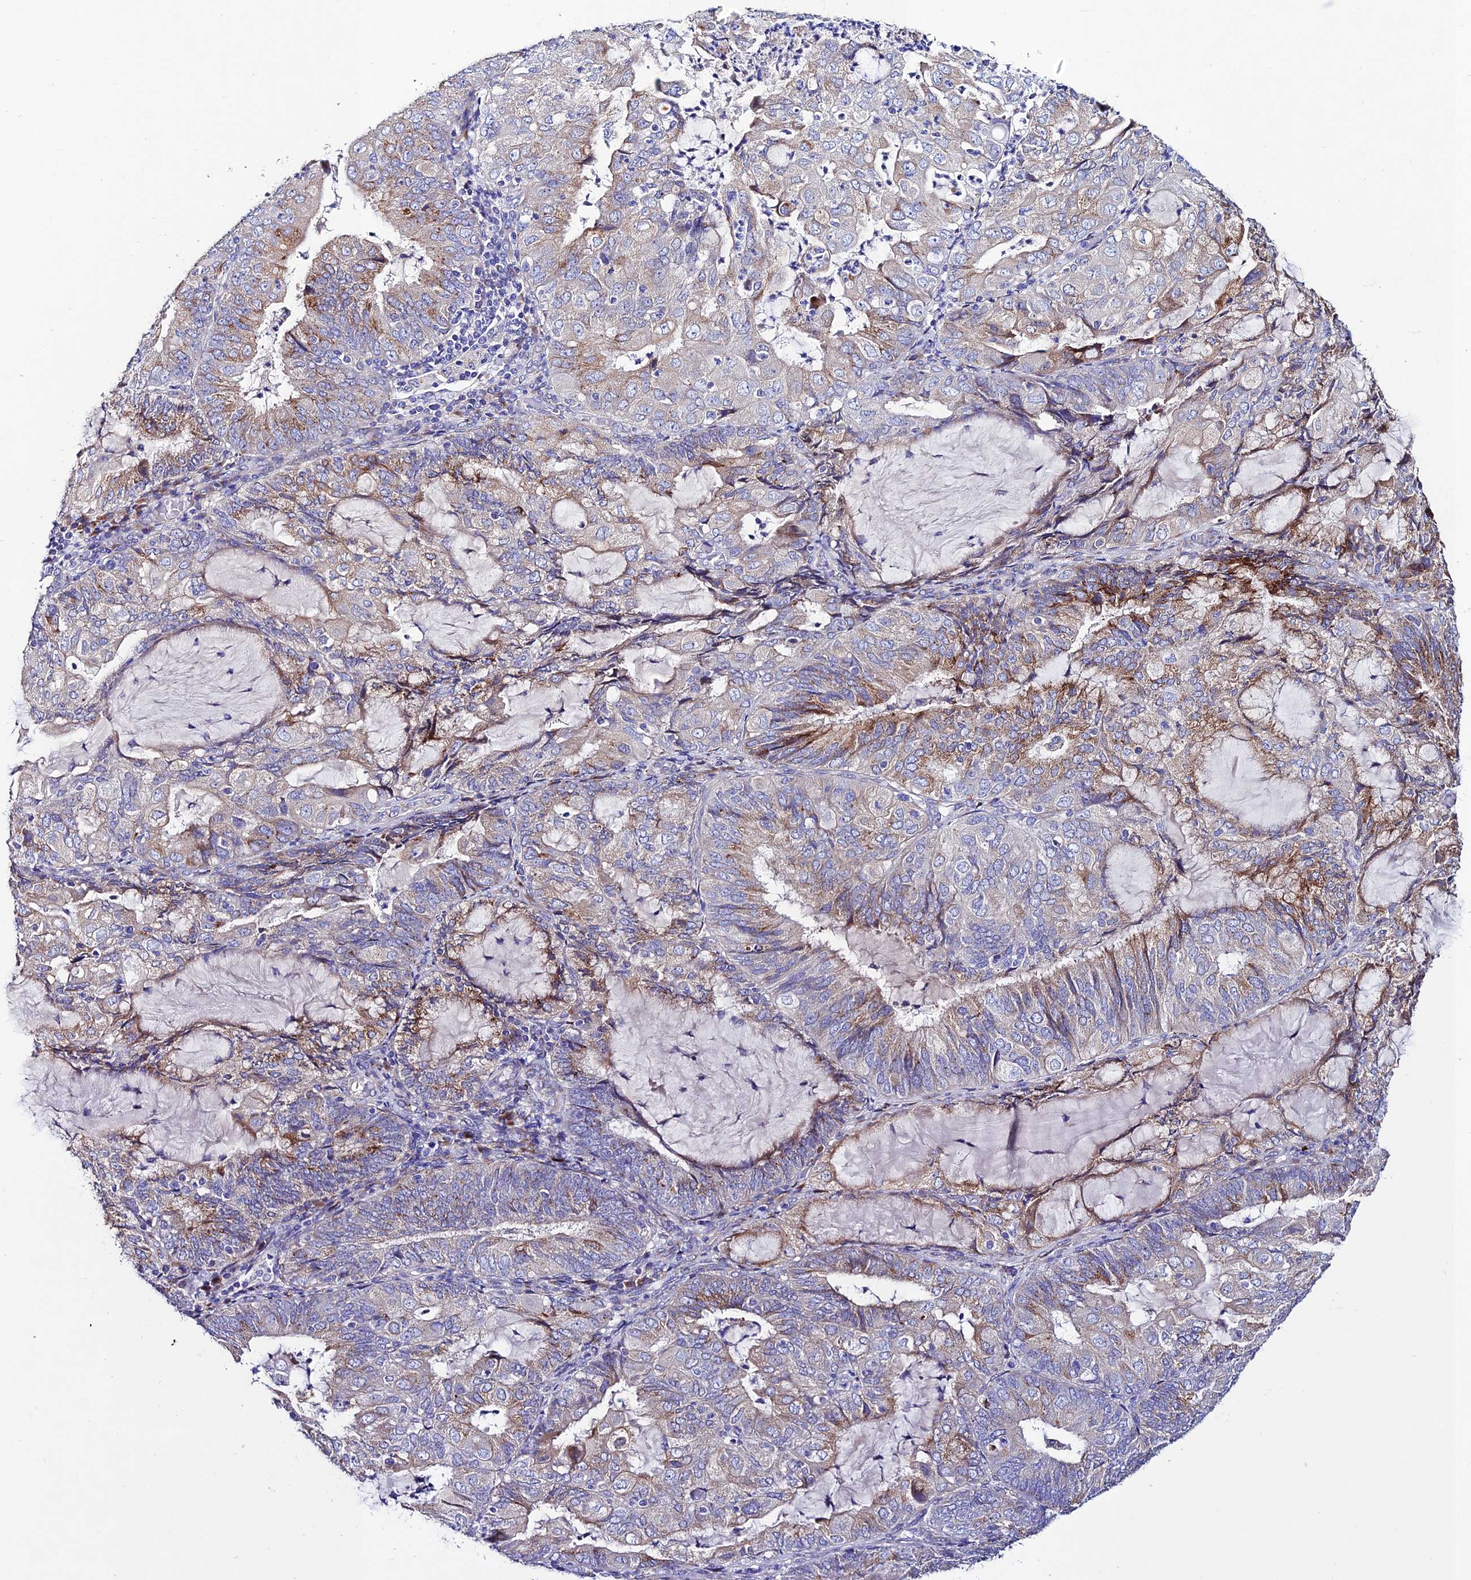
{"staining": {"intensity": "moderate", "quantity": "25%-75%", "location": "cytoplasmic/membranous"}, "tissue": "endometrial cancer", "cell_type": "Tumor cells", "image_type": "cancer", "snomed": [{"axis": "morphology", "description": "Adenocarcinoma, NOS"}, {"axis": "topography", "description": "Endometrium"}], "caption": "Human endometrial cancer stained with a protein marker displays moderate staining in tumor cells.", "gene": "OR51Q1", "patient": {"sex": "female", "age": 81}}